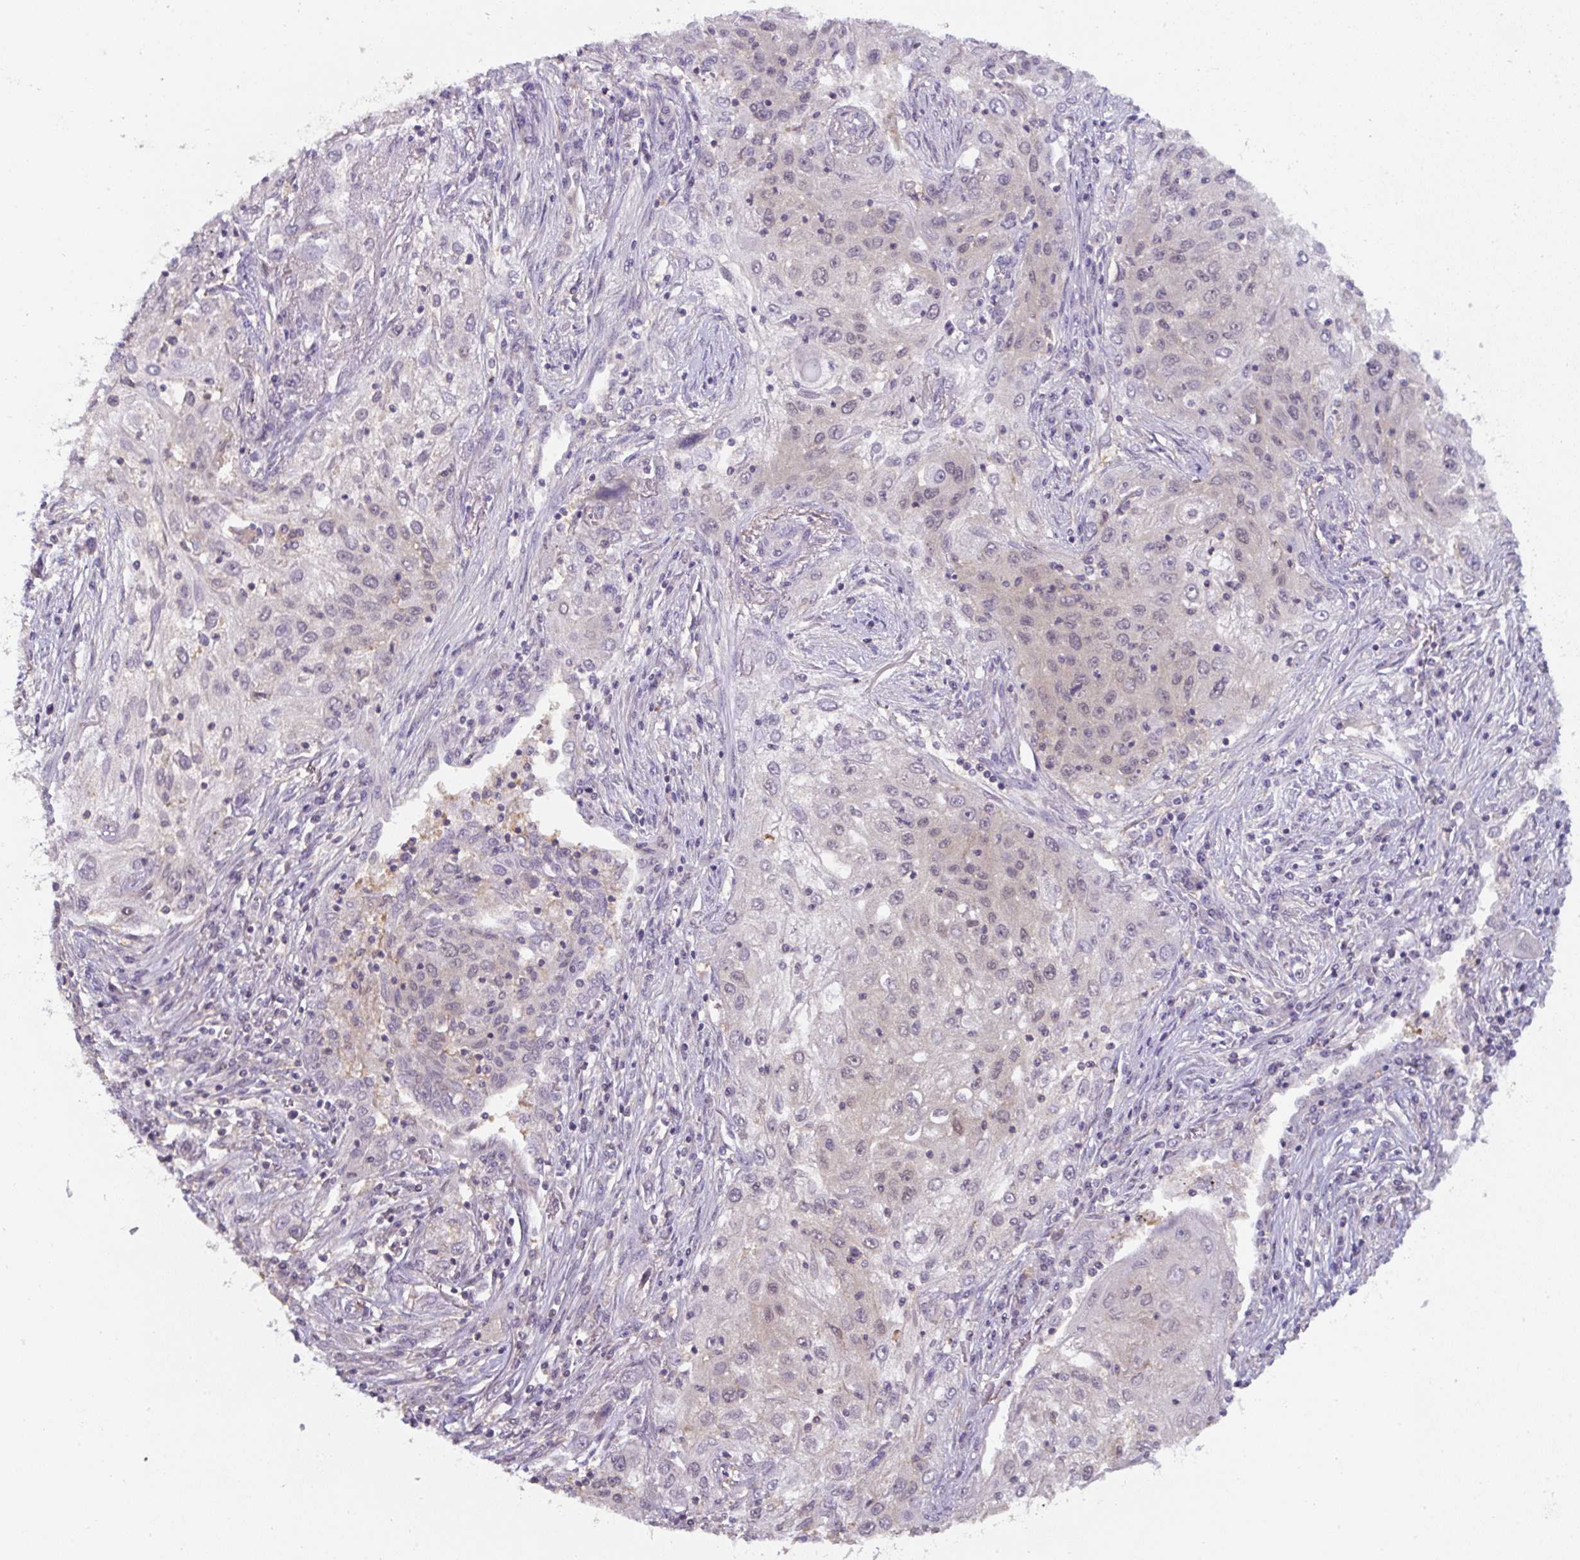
{"staining": {"intensity": "weak", "quantity": "<25%", "location": "nuclear"}, "tissue": "lung cancer", "cell_type": "Tumor cells", "image_type": "cancer", "snomed": [{"axis": "morphology", "description": "Squamous cell carcinoma, NOS"}, {"axis": "topography", "description": "Lung"}], "caption": "This image is of lung cancer stained with immunohistochemistry to label a protein in brown with the nuclei are counter-stained blue. There is no expression in tumor cells. Nuclei are stained in blue.", "gene": "ST13", "patient": {"sex": "female", "age": 69}}